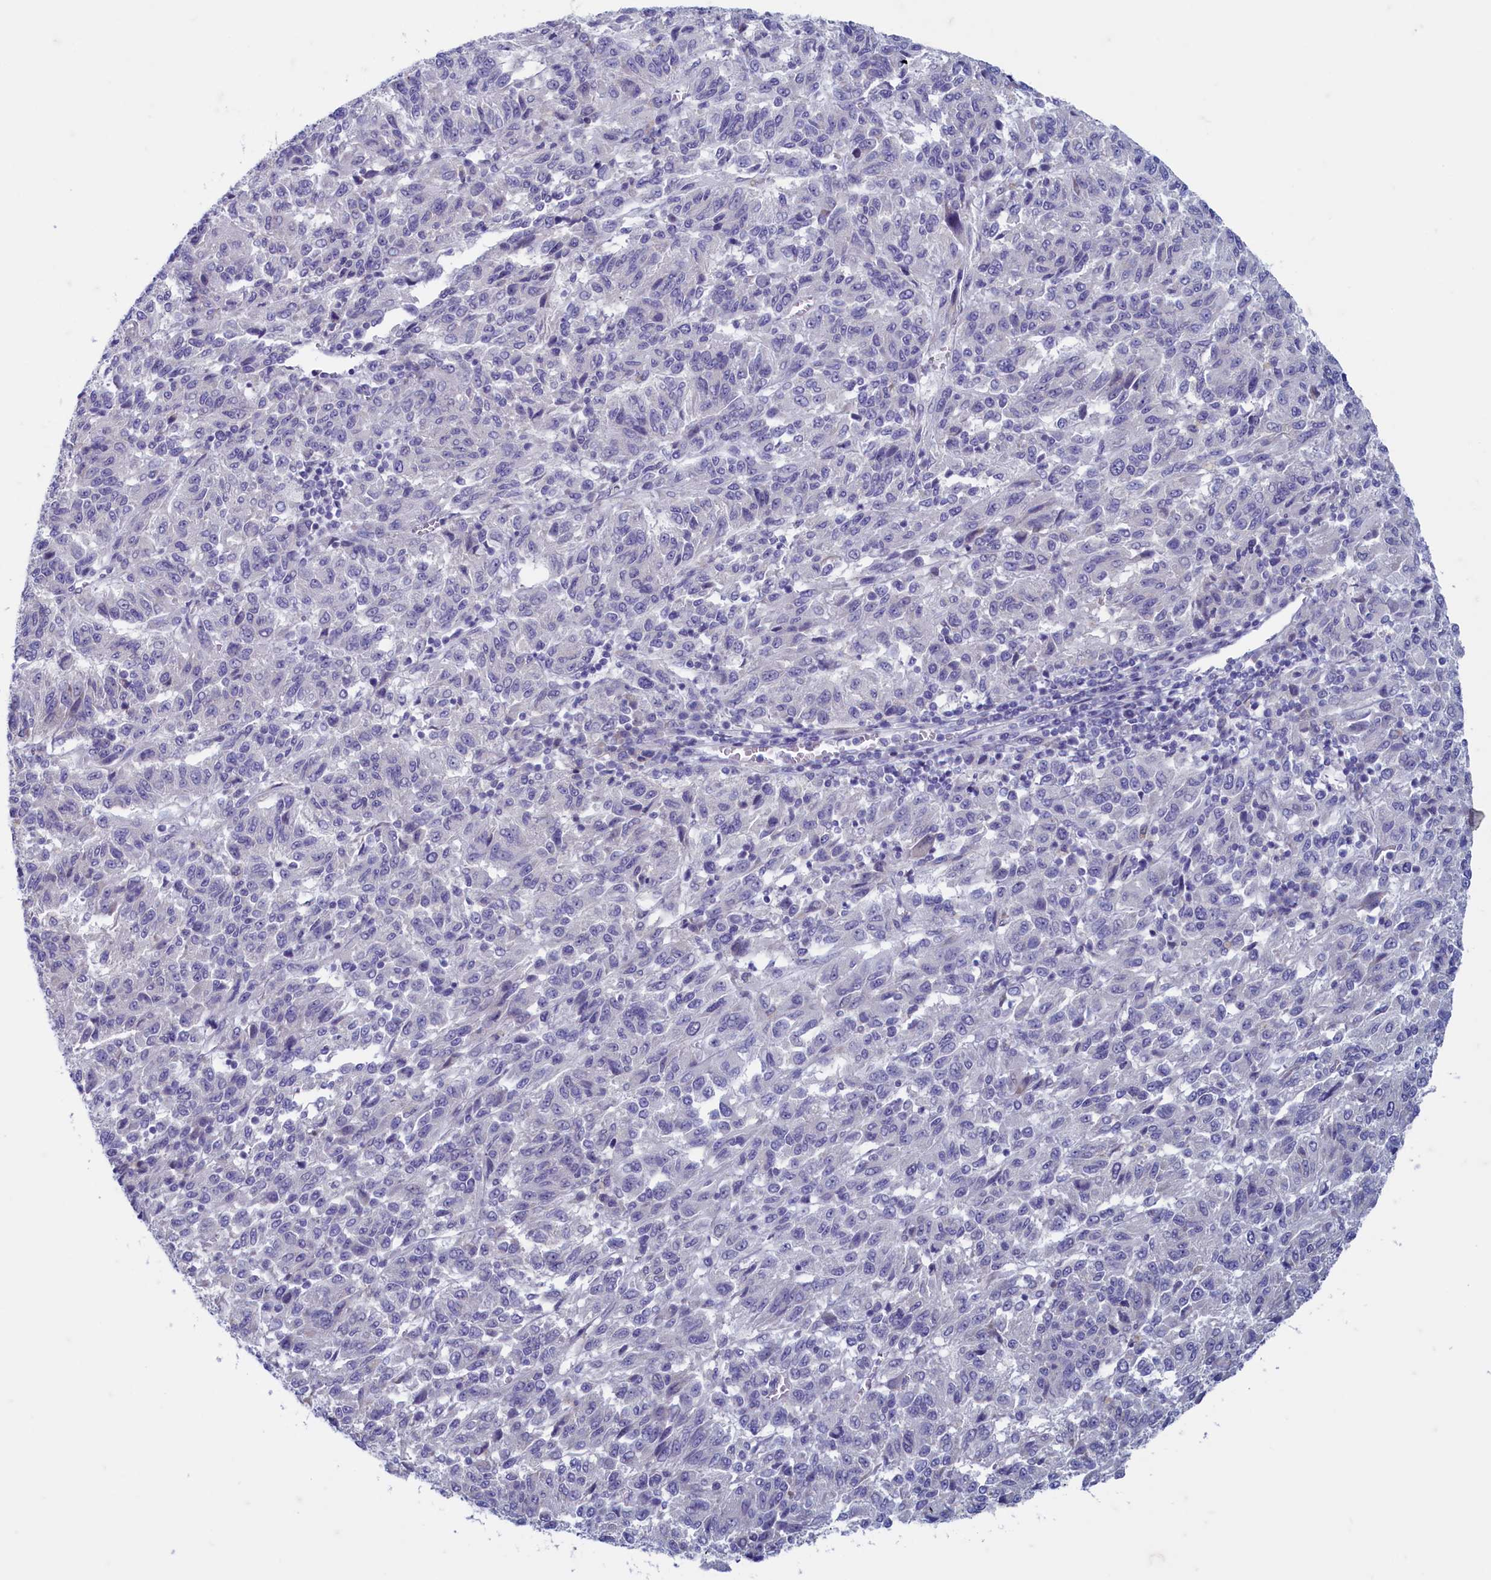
{"staining": {"intensity": "negative", "quantity": "none", "location": "none"}, "tissue": "melanoma", "cell_type": "Tumor cells", "image_type": "cancer", "snomed": [{"axis": "morphology", "description": "Malignant melanoma, Metastatic site"}, {"axis": "topography", "description": "Lung"}], "caption": "High power microscopy photomicrograph of an immunohistochemistry (IHC) image of malignant melanoma (metastatic site), revealing no significant expression in tumor cells. The staining was performed using DAB (3,3'-diaminobenzidine) to visualize the protein expression in brown, while the nuclei were stained in blue with hematoxylin (Magnification: 20x).", "gene": "MAP1LC3A", "patient": {"sex": "male", "age": 64}}